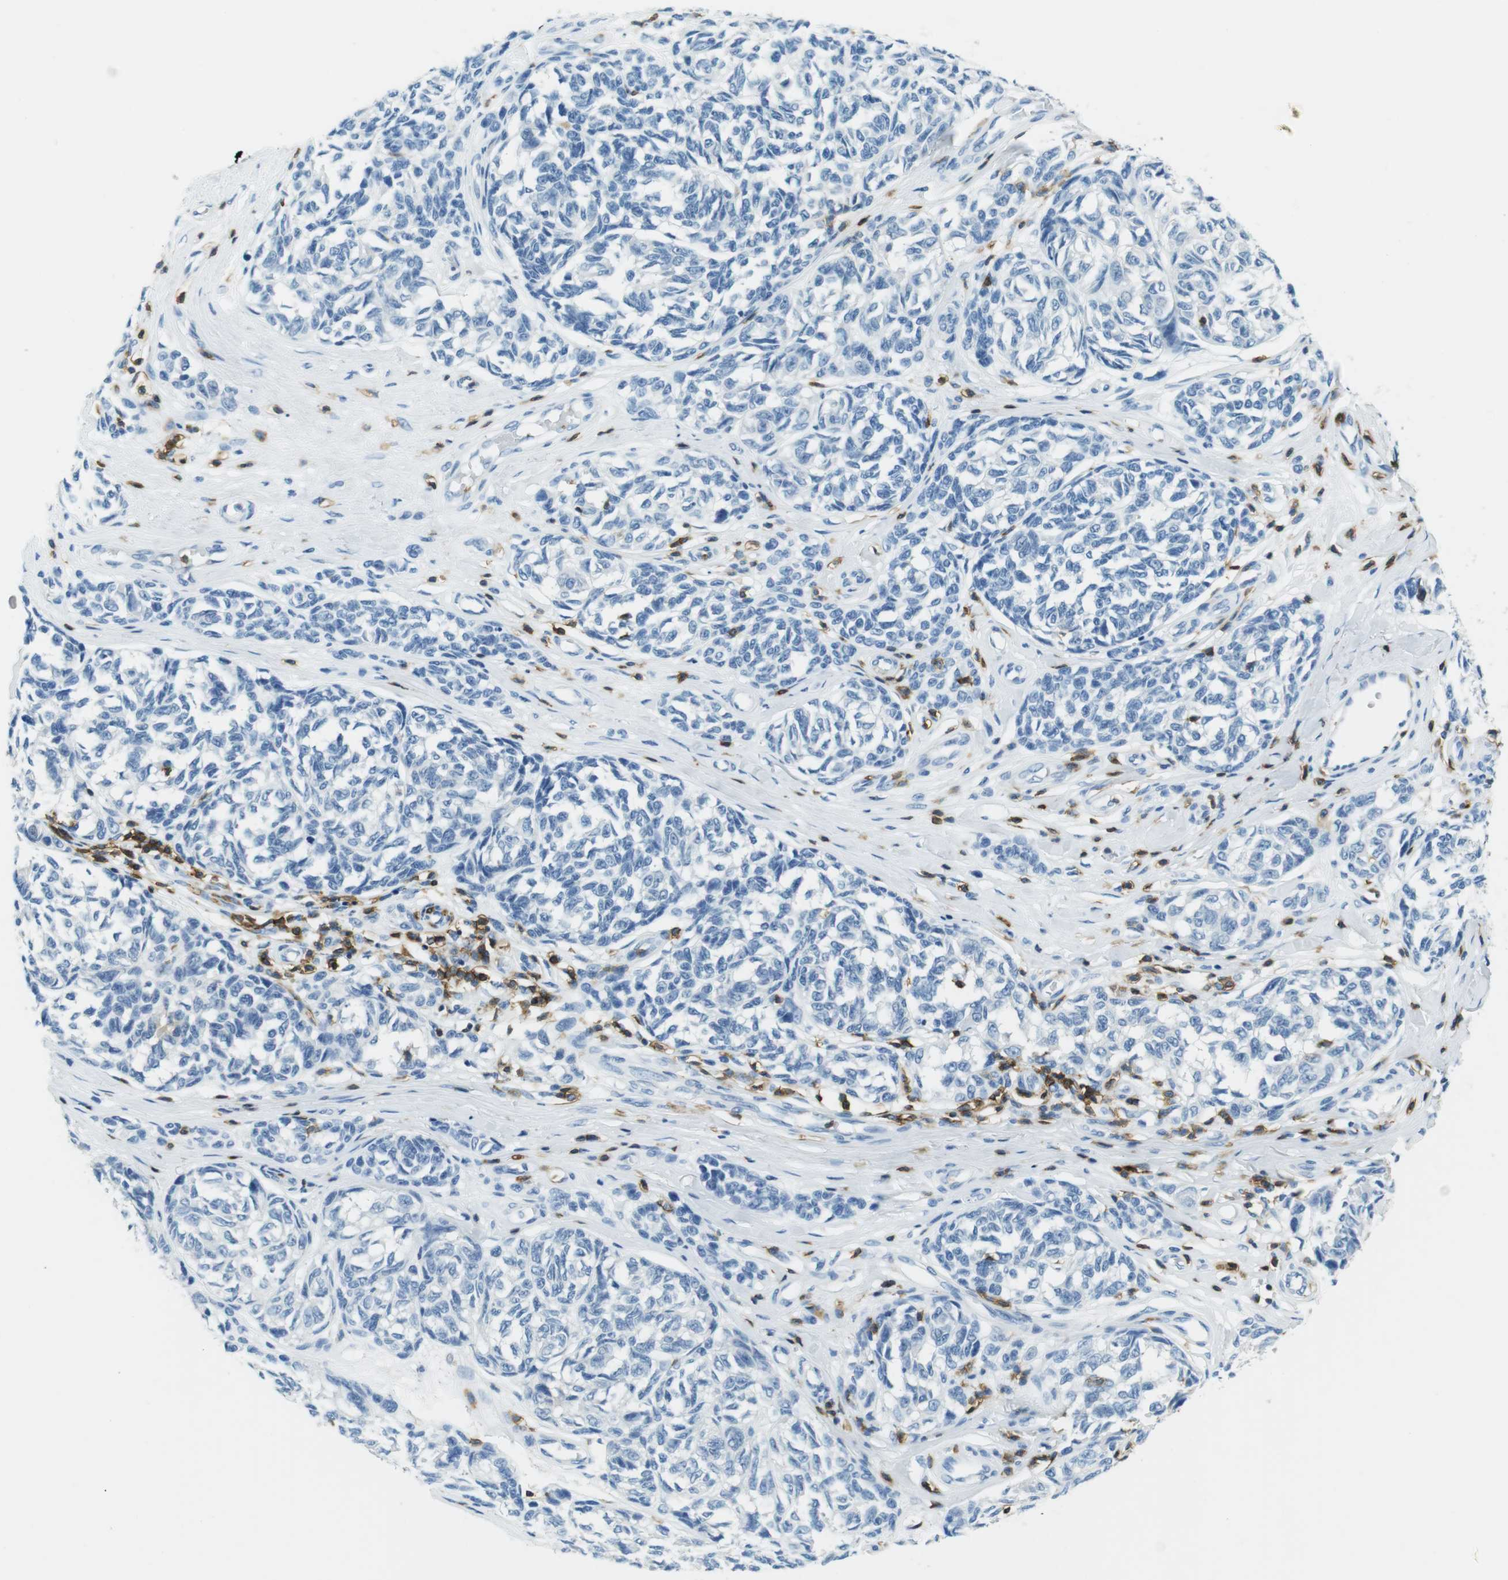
{"staining": {"intensity": "negative", "quantity": "none", "location": "none"}, "tissue": "melanoma", "cell_type": "Tumor cells", "image_type": "cancer", "snomed": [{"axis": "morphology", "description": "Malignant melanoma, NOS"}, {"axis": "topography", "description": "Skin"}], "caption": "This is a photomicrograph of IHC staining of malignant melanoma, which shows no expression in tumor cells.", "gene": "LAT", "patient": {"sex": "female", "age": 64}}